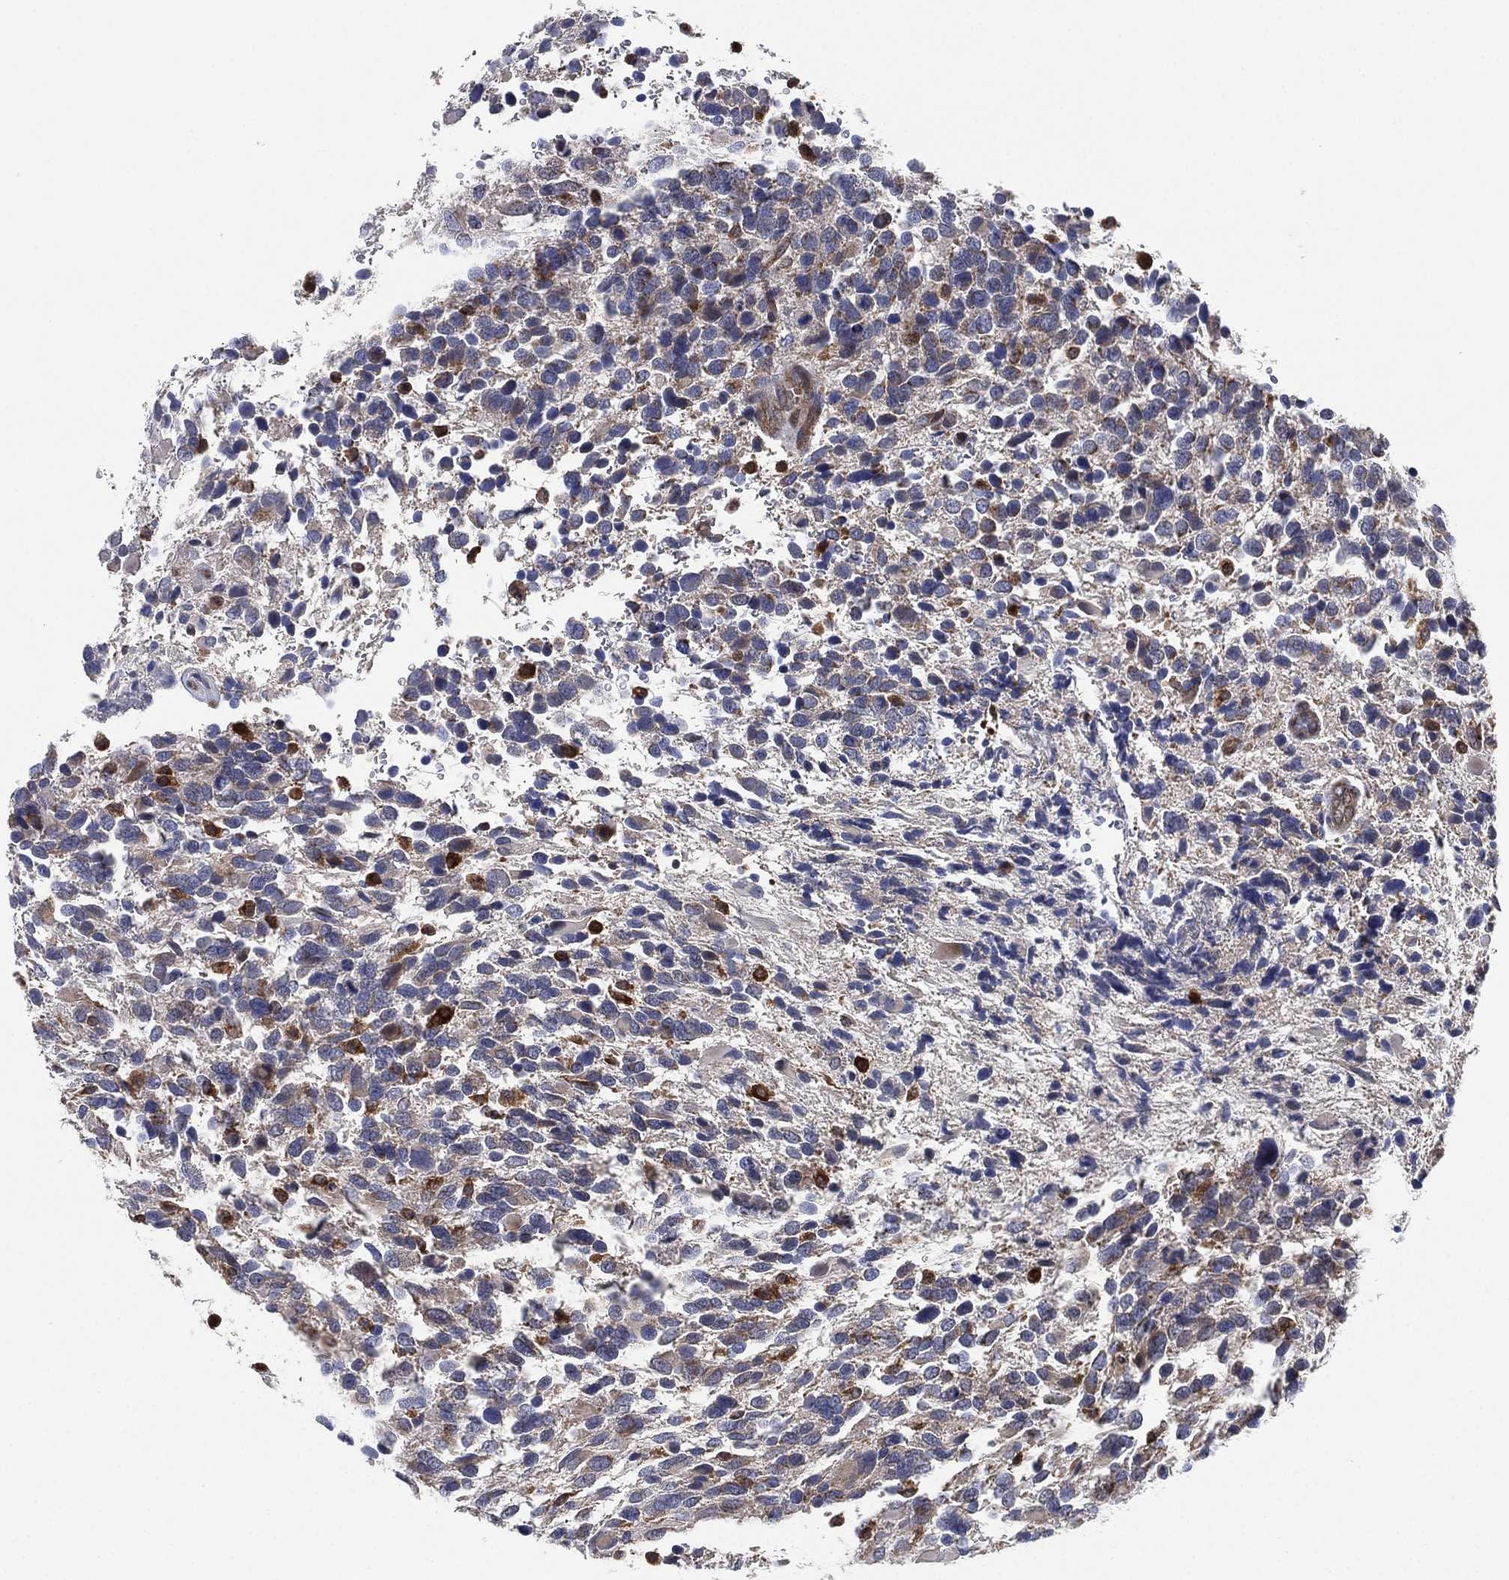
{"staining": {"intensity": "negative", "quantity": "none", "location": "none"}, "tissue": "glioma", "cell_type": "Tumor cells", "image_type": "cancer", "snomed": [{"axis": "morphology", "description": "Glioma, malignant, Low grade"}, {"axis": "topography", "description": "Brain"}], "caption": "High magnification brightfield microscopy of malignant glioma (low-grade) stained with DAB (3,3'-diaminobenzidine) (brown) and counterstained with hematoxylin (blue): tumor cells show no significant staining.", "gene": "FES", "patient": {"sex": "female", "age": 32}}